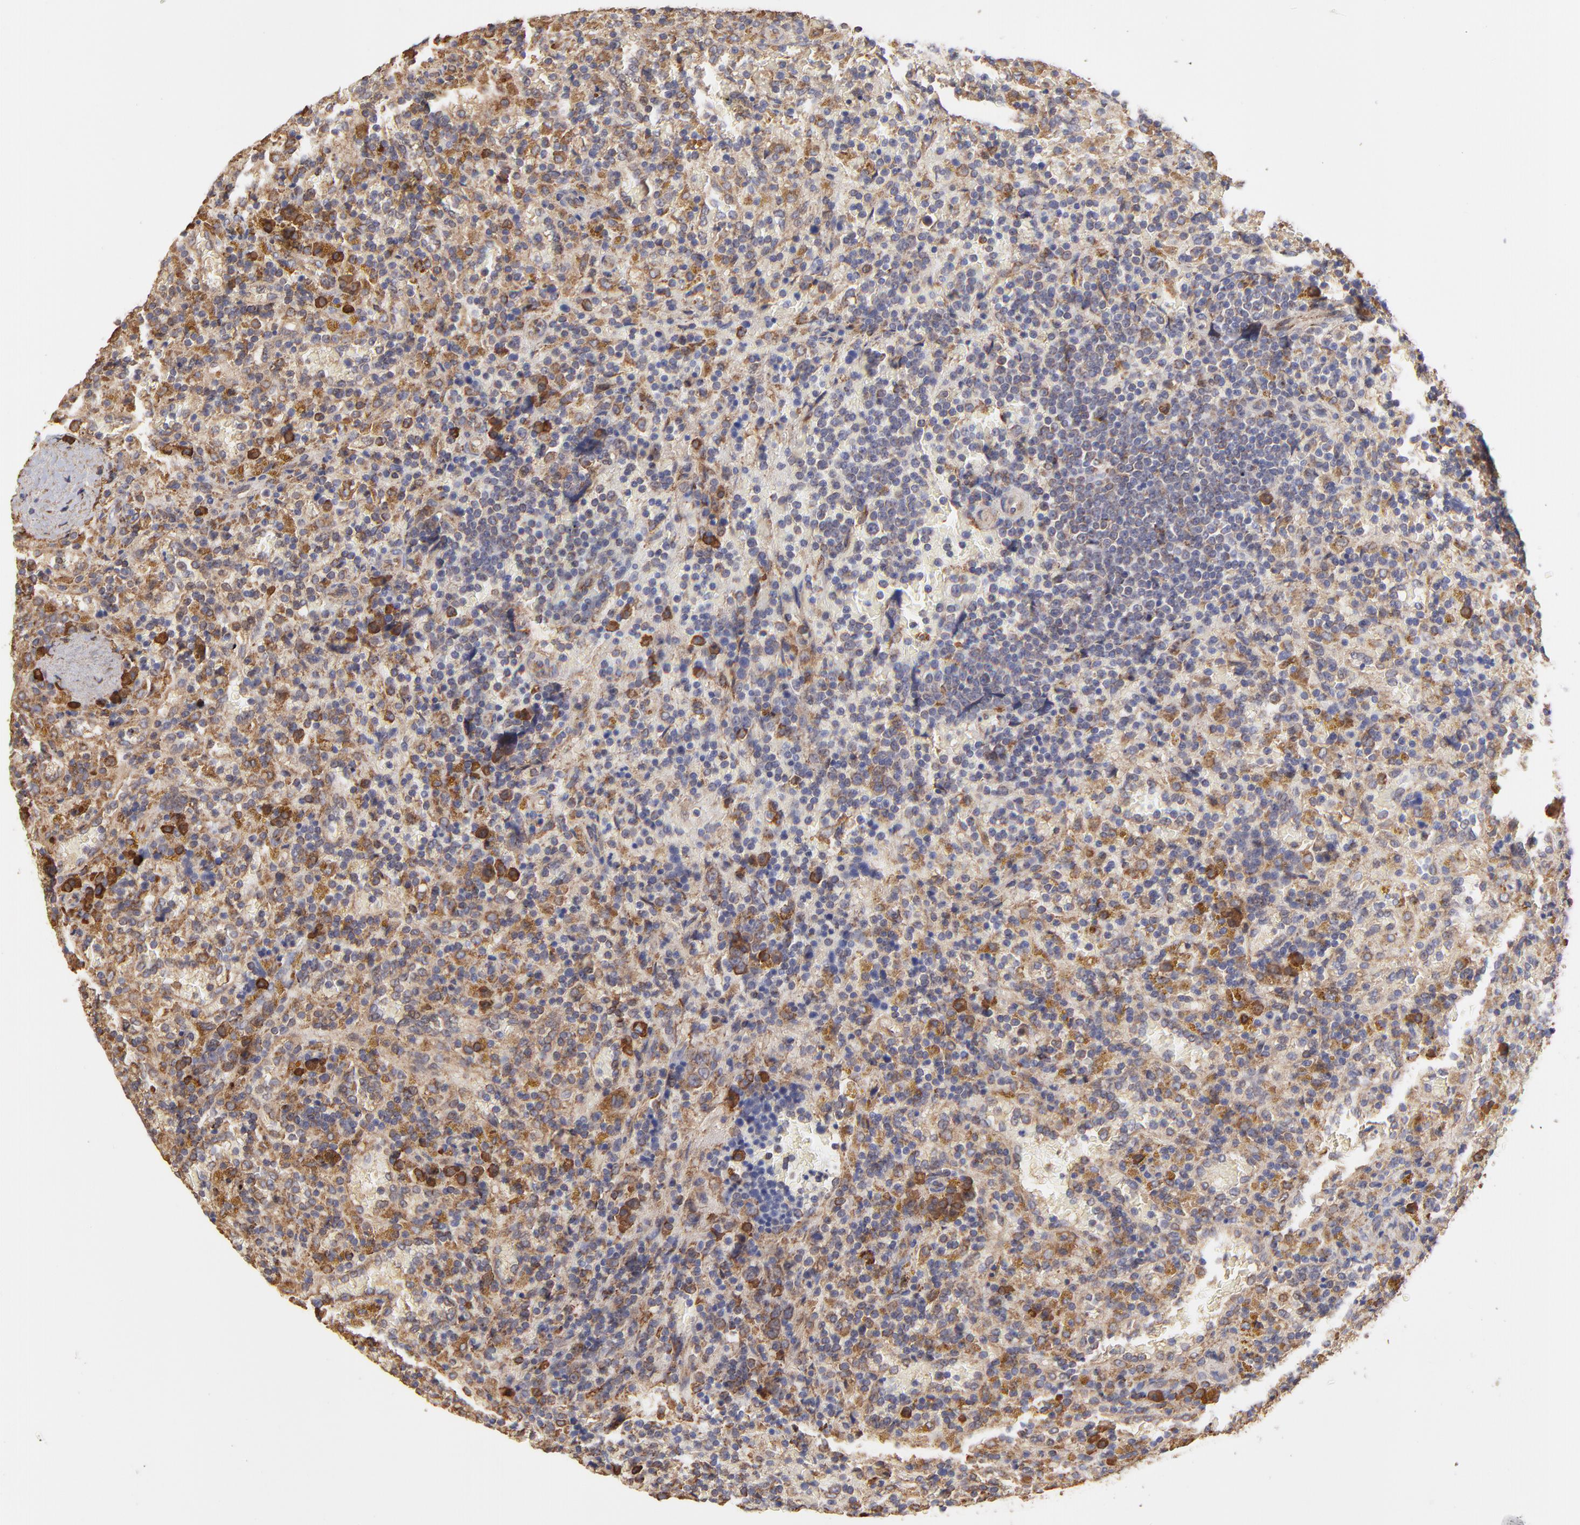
{"staining": {"intensity": "moderate", "quantity": "25%-75%", "location": "cytoplasmic/membranous"}, "tissue": "lymphoma", "cell_type": "Tumor cells", "image_type": "cancer", "snomed": [{"axis": "morphology", "description": "Malignant lymphoma, non-Hodgkin's type, Low grade"}, {"axis": "topography", "description": "Spleen"}], "caption": "Immunohistochemistry histopathology image of human lymphoma stained for a protein (brown), which exhibits medium levels of moderate cytoplasmic/membranous expression in about 25%-75% of tumor cells.", "gene": "PFKM", "patient": {"sex": "female", "age": 65}}